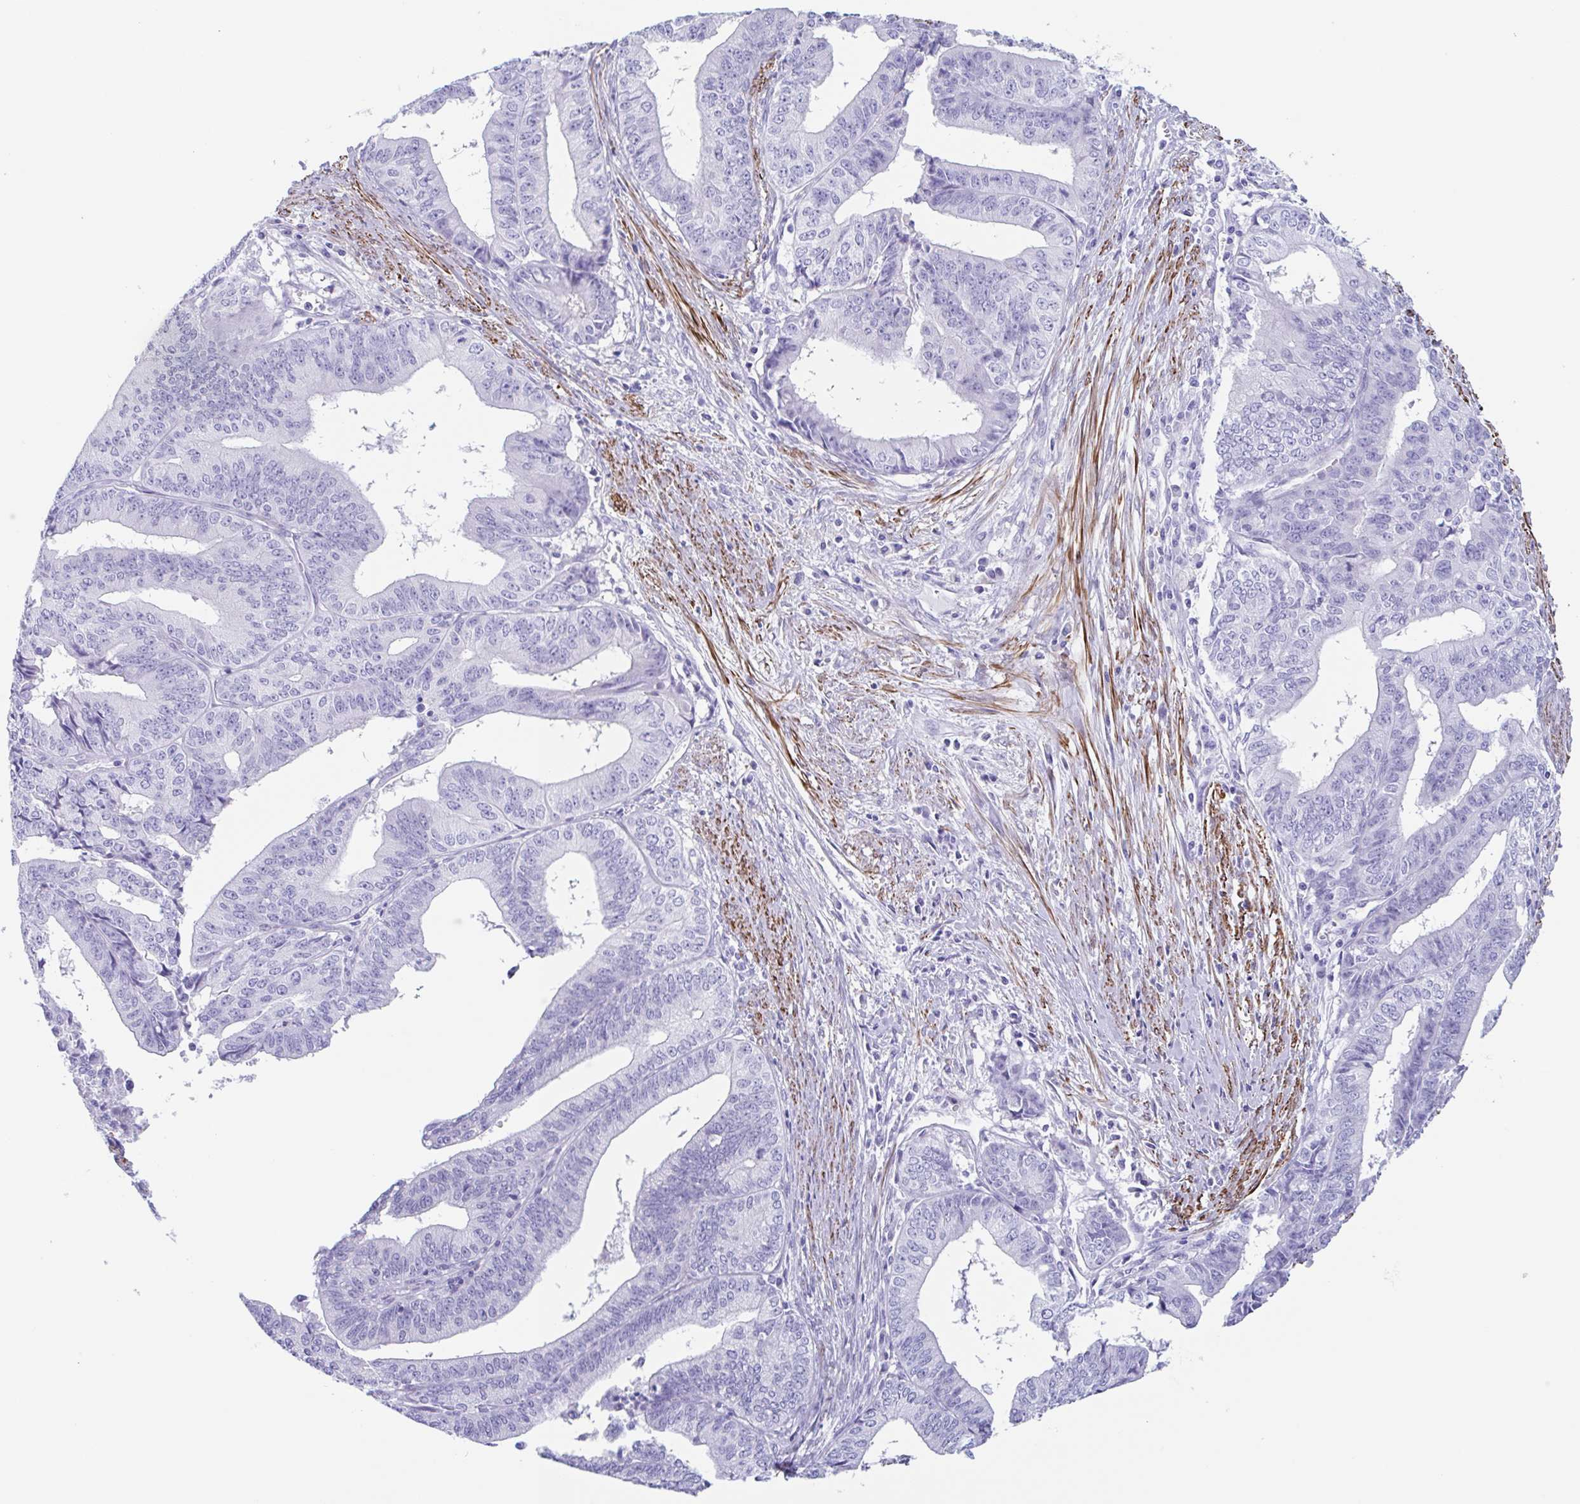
{"staining": {"intensity": "negative", "quantity": "none", "location": "none"}, "tissue": "endometrial cancer", "cell_type": "Tumor cells", "image_type": "cancer", "snomed": [{"axis": "morphology", "description": "Adenocarcinoma, NOS"}, {"axis": "topography", "description": "Endometrium"}], "caption": "Adenocarcinoma (endometrial) was stained to show a protein in brown. There is no significant expression in tumor cells.", "gene": "TAS2R41", "patient": {"sex": "female", "age": 65}}